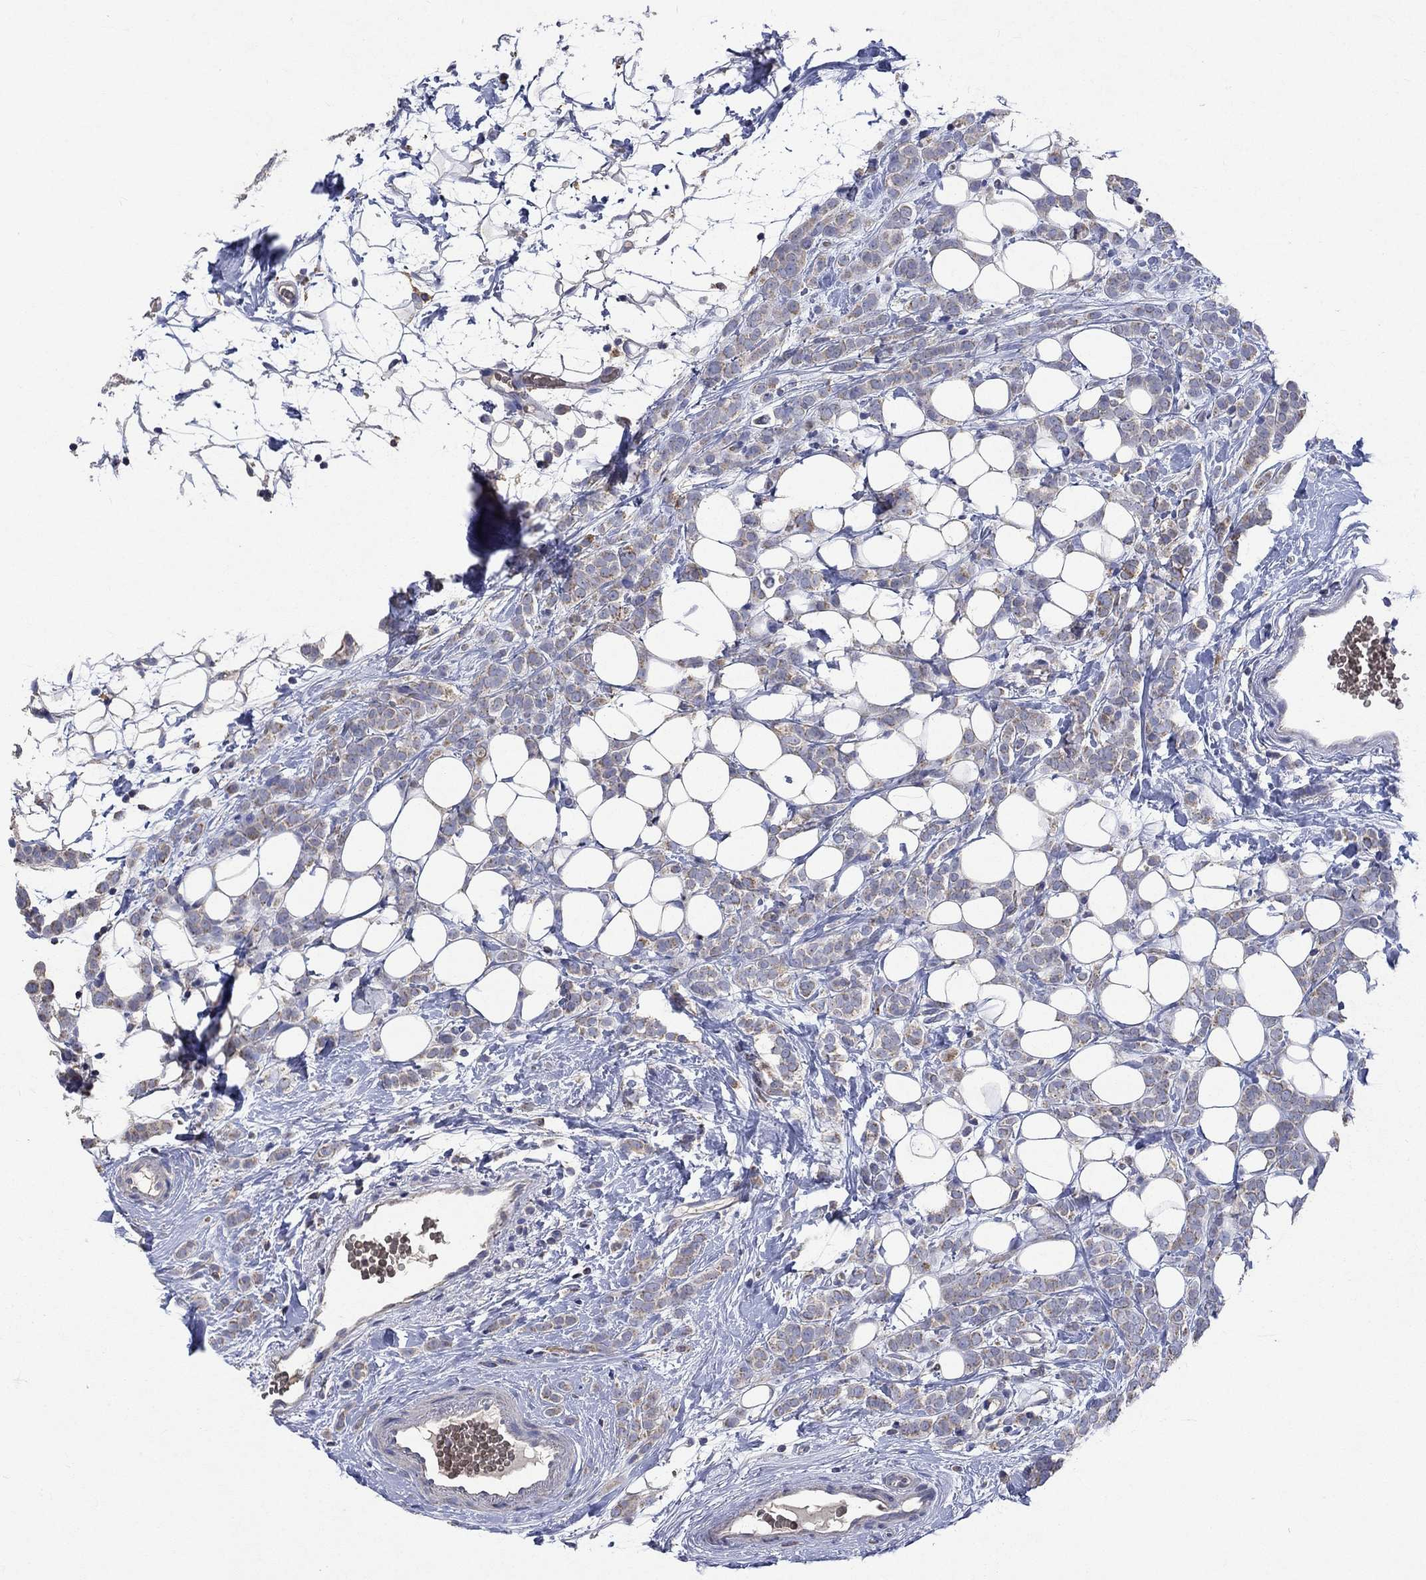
{"staining": {"intensity": "weak", "quantity": "25%-75%", "location": "cytoplasmic/membranous"}, "tissue": "breast cancer", "cell_type": "Tumor cells", "image_type": "cancer", "snomed": [{"axis": "morphology", "description": "Lobular carcinoma"}, {"axis": "topography", "description": "Breast"}], "caption": "There is low levels of weak cytoplasmic/membranous expression in tumor cells of breast lobular carcinoma, as demonstrated by immunohistochemical staining (brown color).", "gene": "UGT8", "patient": {"sex": "female", "age": 49}}